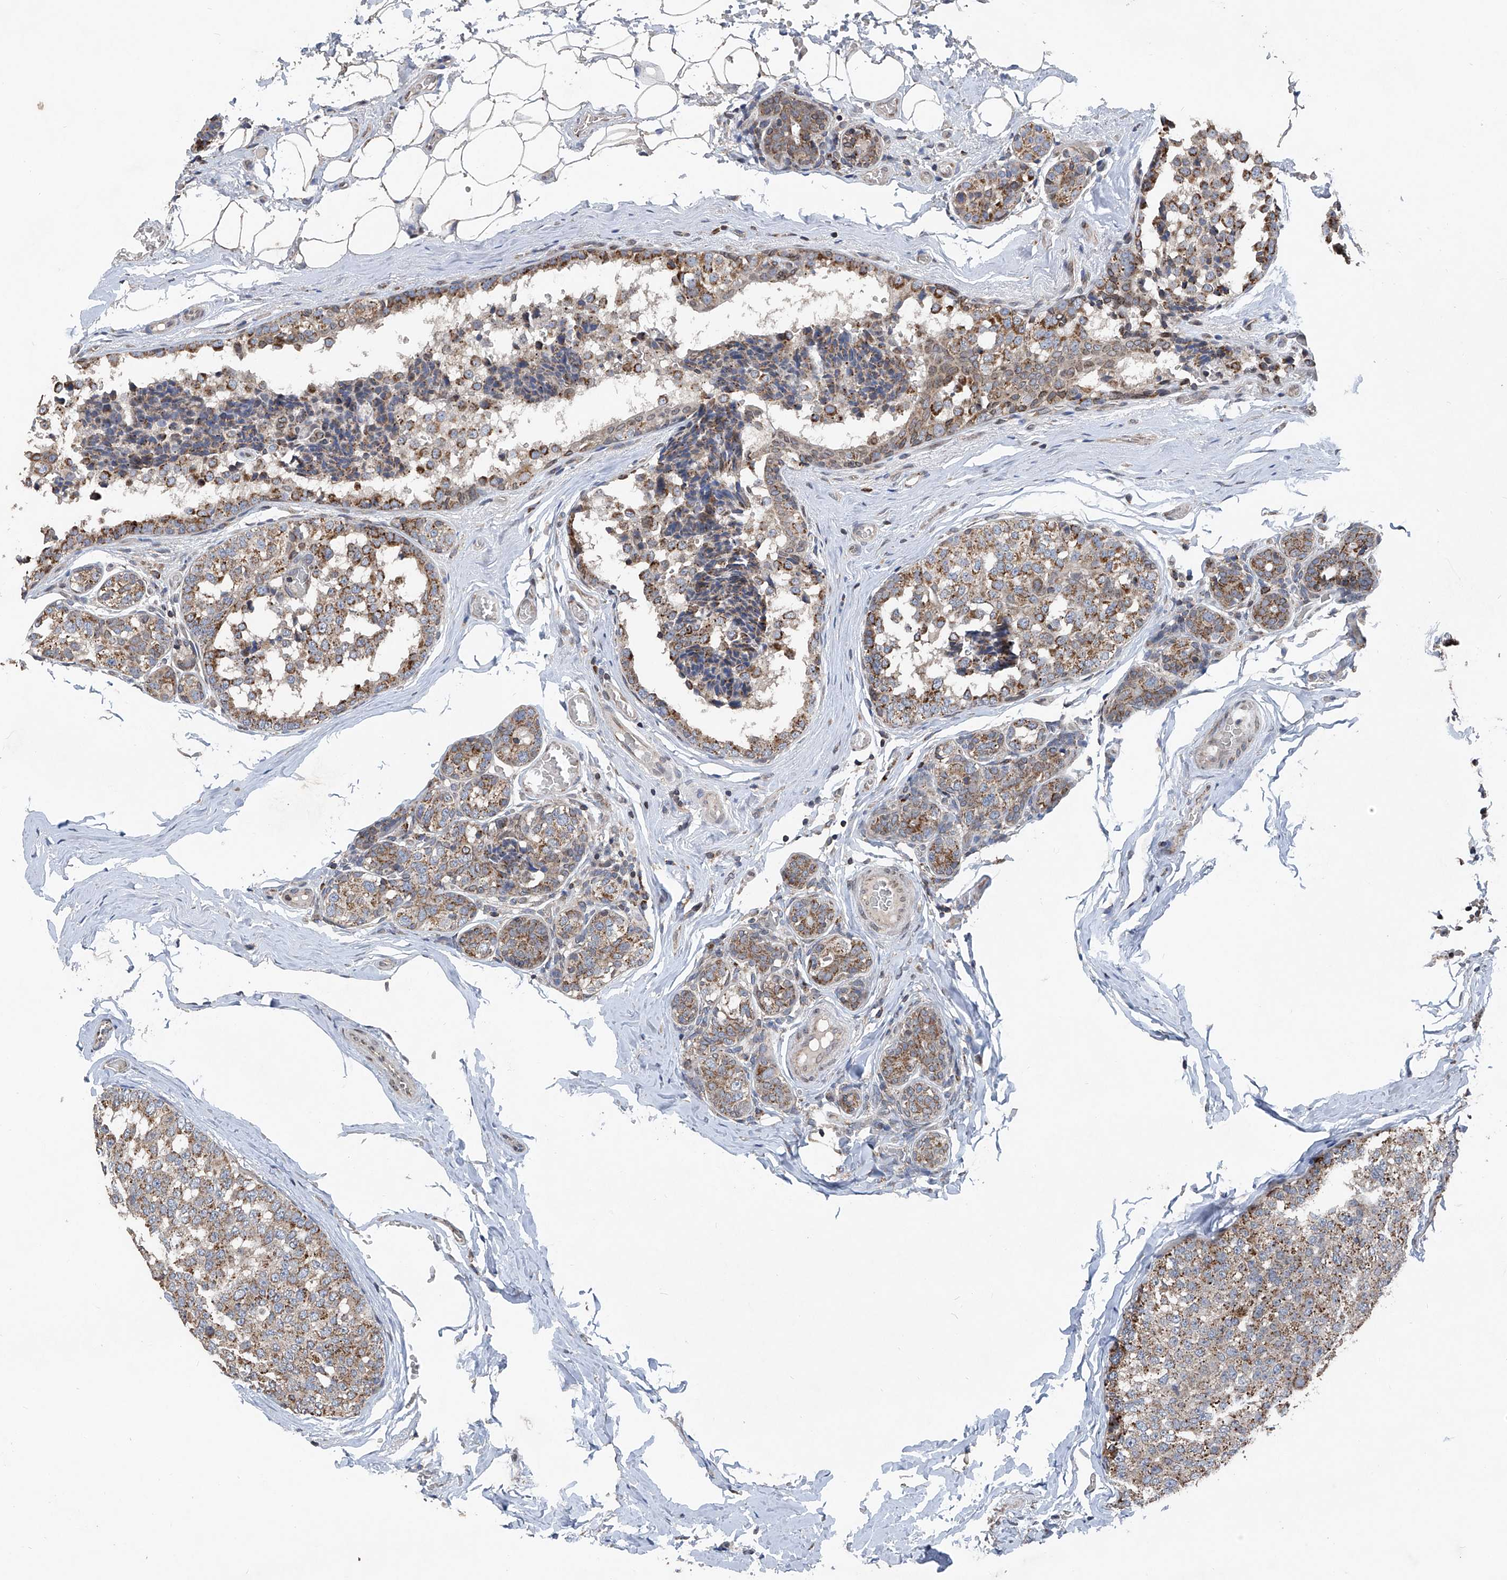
{"staining": {"intensity": "moderate", "quantity": ">75%", "location": "cytoplasmic/membranous"}, "tissue": "breast cancer", "cell_type": "Tumor cells", "image_type": "cancer", "snomed": [{"axis": "morphology", "description": "Normal tissue, NOS"}, {"axis": "morphology", "description": "Duct carcinoma"}, {"axis": "topography", "description": "Breast"}], "caption": "Moderate cytoplasmic/membranous expression for a protein is seen in about >75% of tumor cells of infiltrating ductal carcinoma (breast) using immunohistochemistry.", "gene": "BCKDHB", "patient": {"sex": "female", "age": 43}}